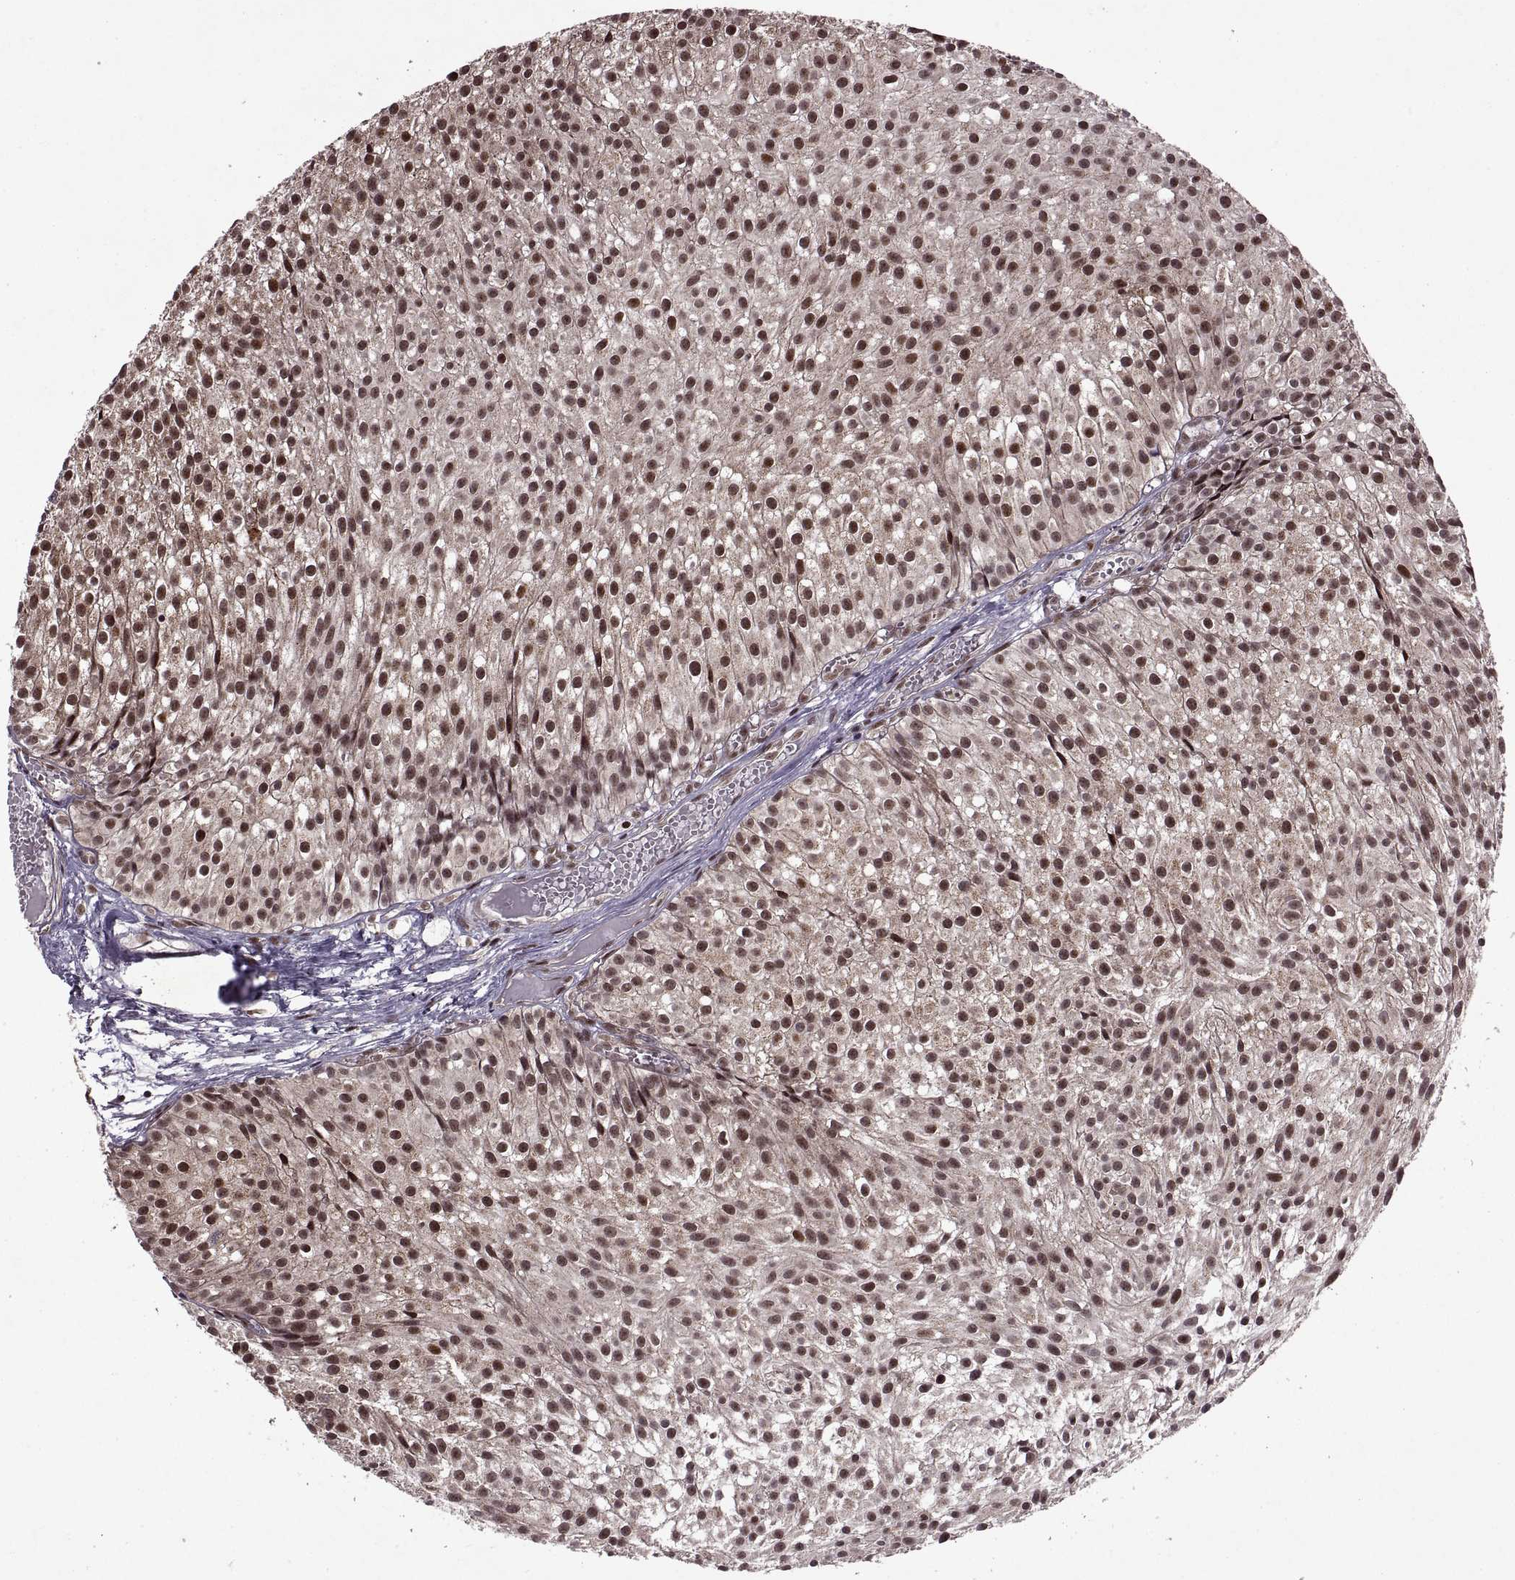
{"staining": {"intensity": "moderate", "quantity": ">75%", "location": "cytoplasmic/membranous,nuclear"}, "tissue": "urothelial cancer", "cell_type": "Tumor cells", "image_type": "cancer", "snomed": [{"axis": "morphology", "description": "Urothelial carcinoma, Low grade"}, {"axis": "topography", "description": "Urinary bladder"}], "caption": "High-magnification brightfield microscopy of urothelial carcinoma (low-grade) stained with DAB (brown) and counterstained with hematoxylin (blue). tumor cells exhibit moderate cytoplasmic/membranous and nuclear staining is appreciated in about>75% of cells.", "gene": "PTOV1", "patient": {"sex": "male", "age": 63}}